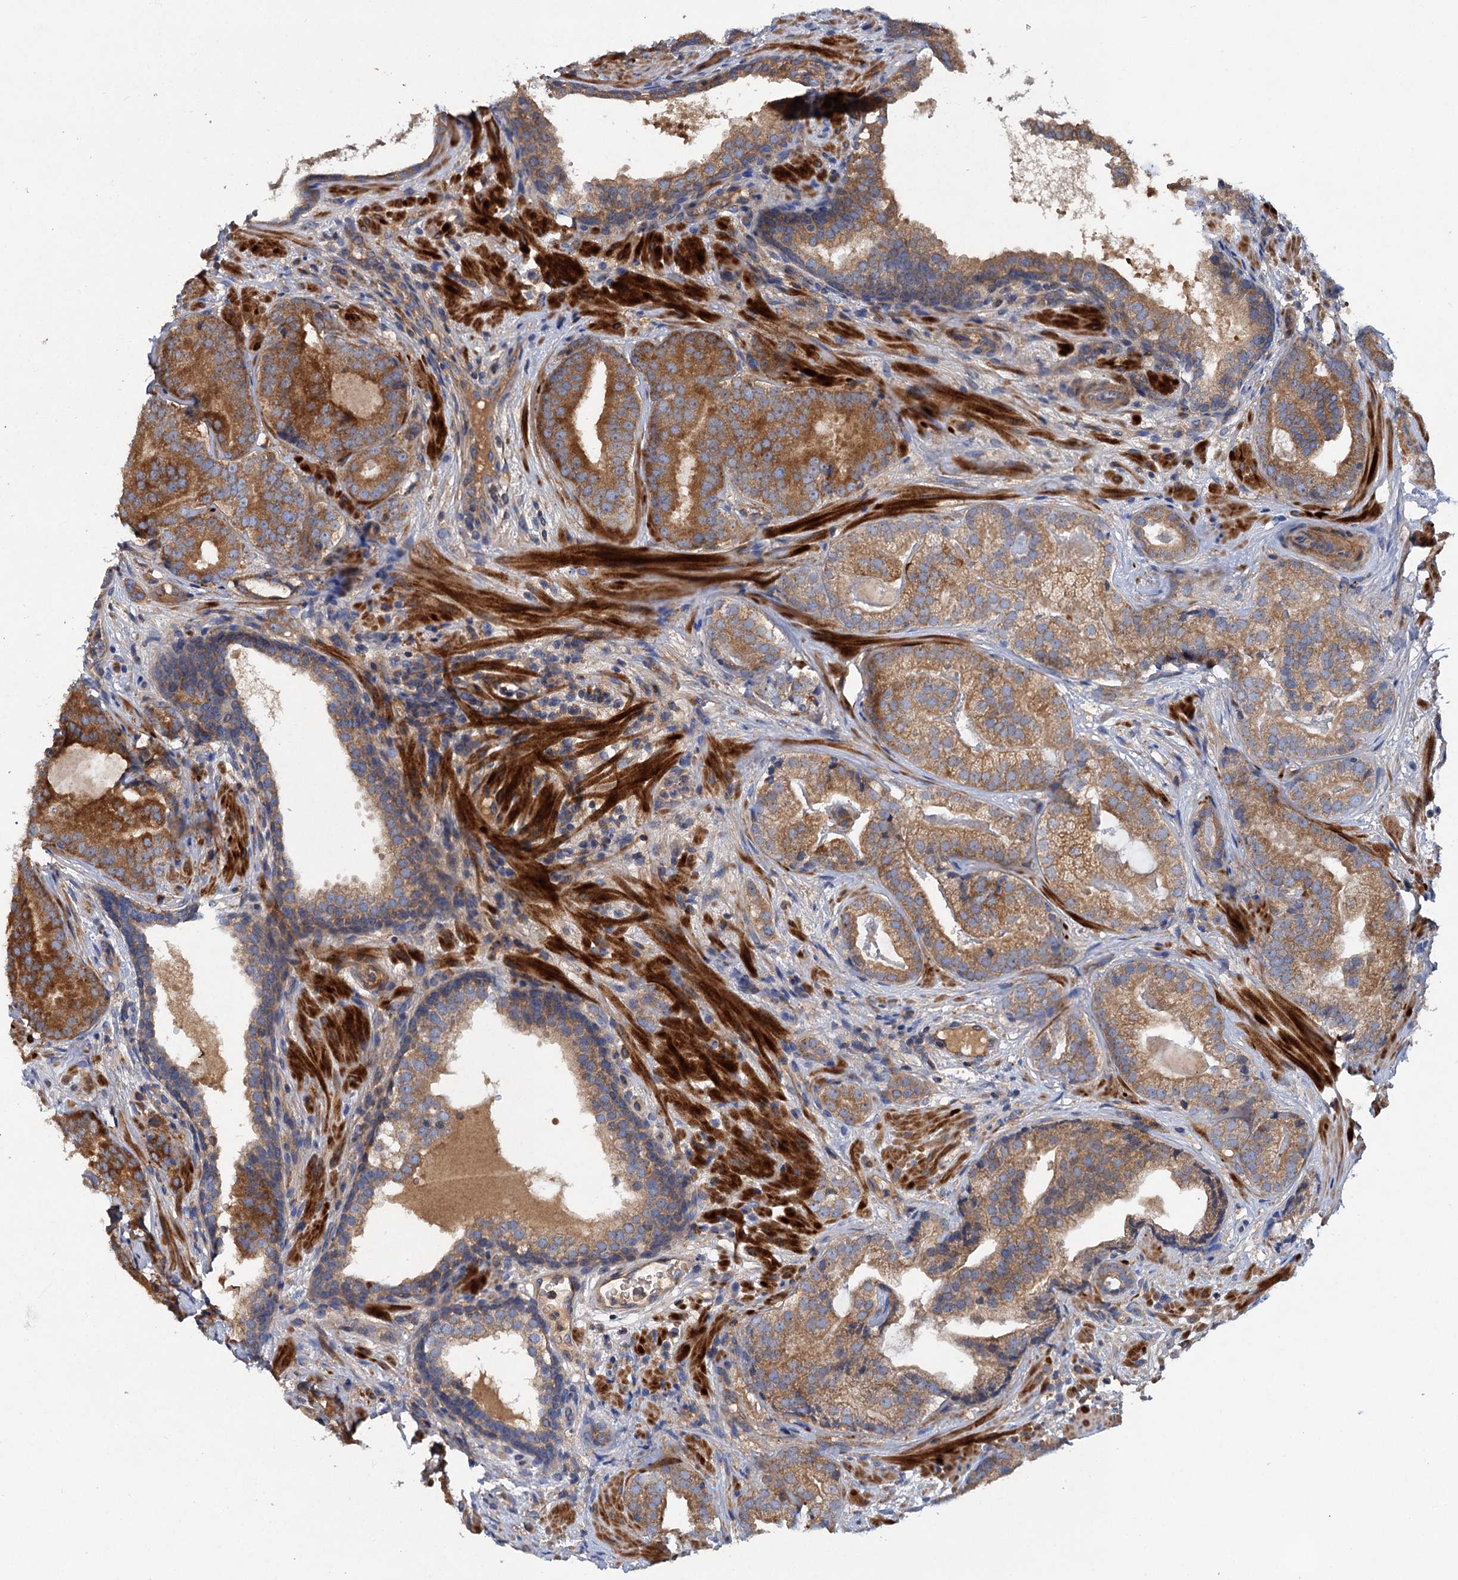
{"staining": {"intensity": "strong", "quantity": ">75%", "location": "cytoplasmic/membranous"}, "tissue": "prostate cancer", "cell_type": "Tumor cells", "image_type": "cancer", "snomed": [{"axis": "morphology", "description": "Adenocarcinoma, High grade"}, {"axis": "topography", "description": "Prostate"}], "caption": "Immunohistochemical staining of human prostate cancer (high-grade adenocarcinoma) shows high levels of strong cytoplasmic/membranous protein expression in approximately >75% of tumor cells.", "gene": "ALKBH7", "patient": {"sex": "male", "age": 60}}